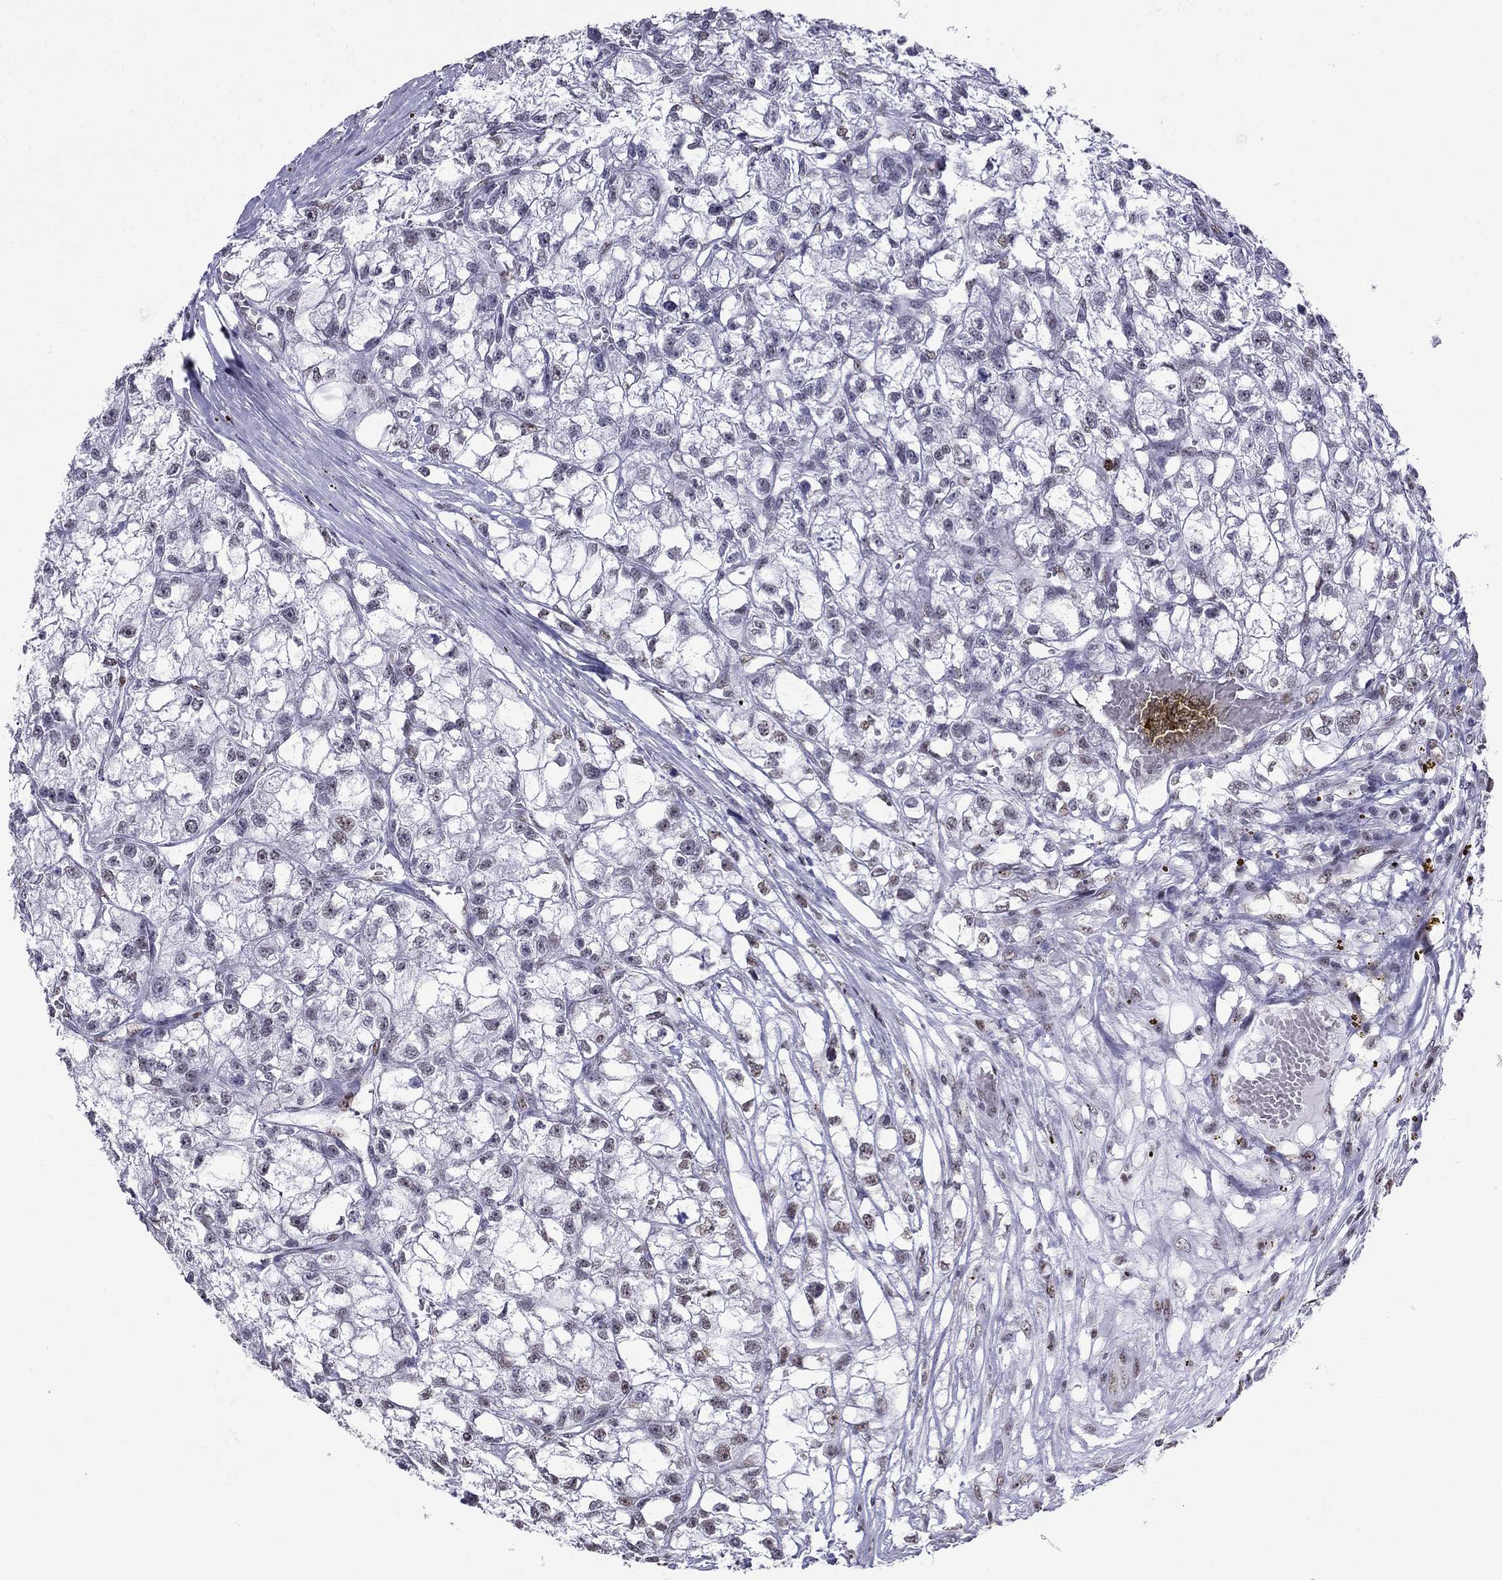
{"staining": {"intensity": "weak", "quantity": "<25%", "location": "nuclear"}, "tissue": "renal cancer", "cell_type": "Tumor cells", "image_type": "cancer", "snomed": [{"axis": "morphology", "description": "Adenocarcinoma, NOS"}, {"axis": "topography", "description": "Kidney"}], "caption": "The immunohistochemistry micrograph has no significant expression in tumor cells of renal cancer tissue. The staining is performed using DAB (3,3'-diaminobenzidine) brown chromogen with nuclei counter-stained in using hematoxylin.", "gene": "PPM1G", "patient": {"sex": "male", "age": 56}}